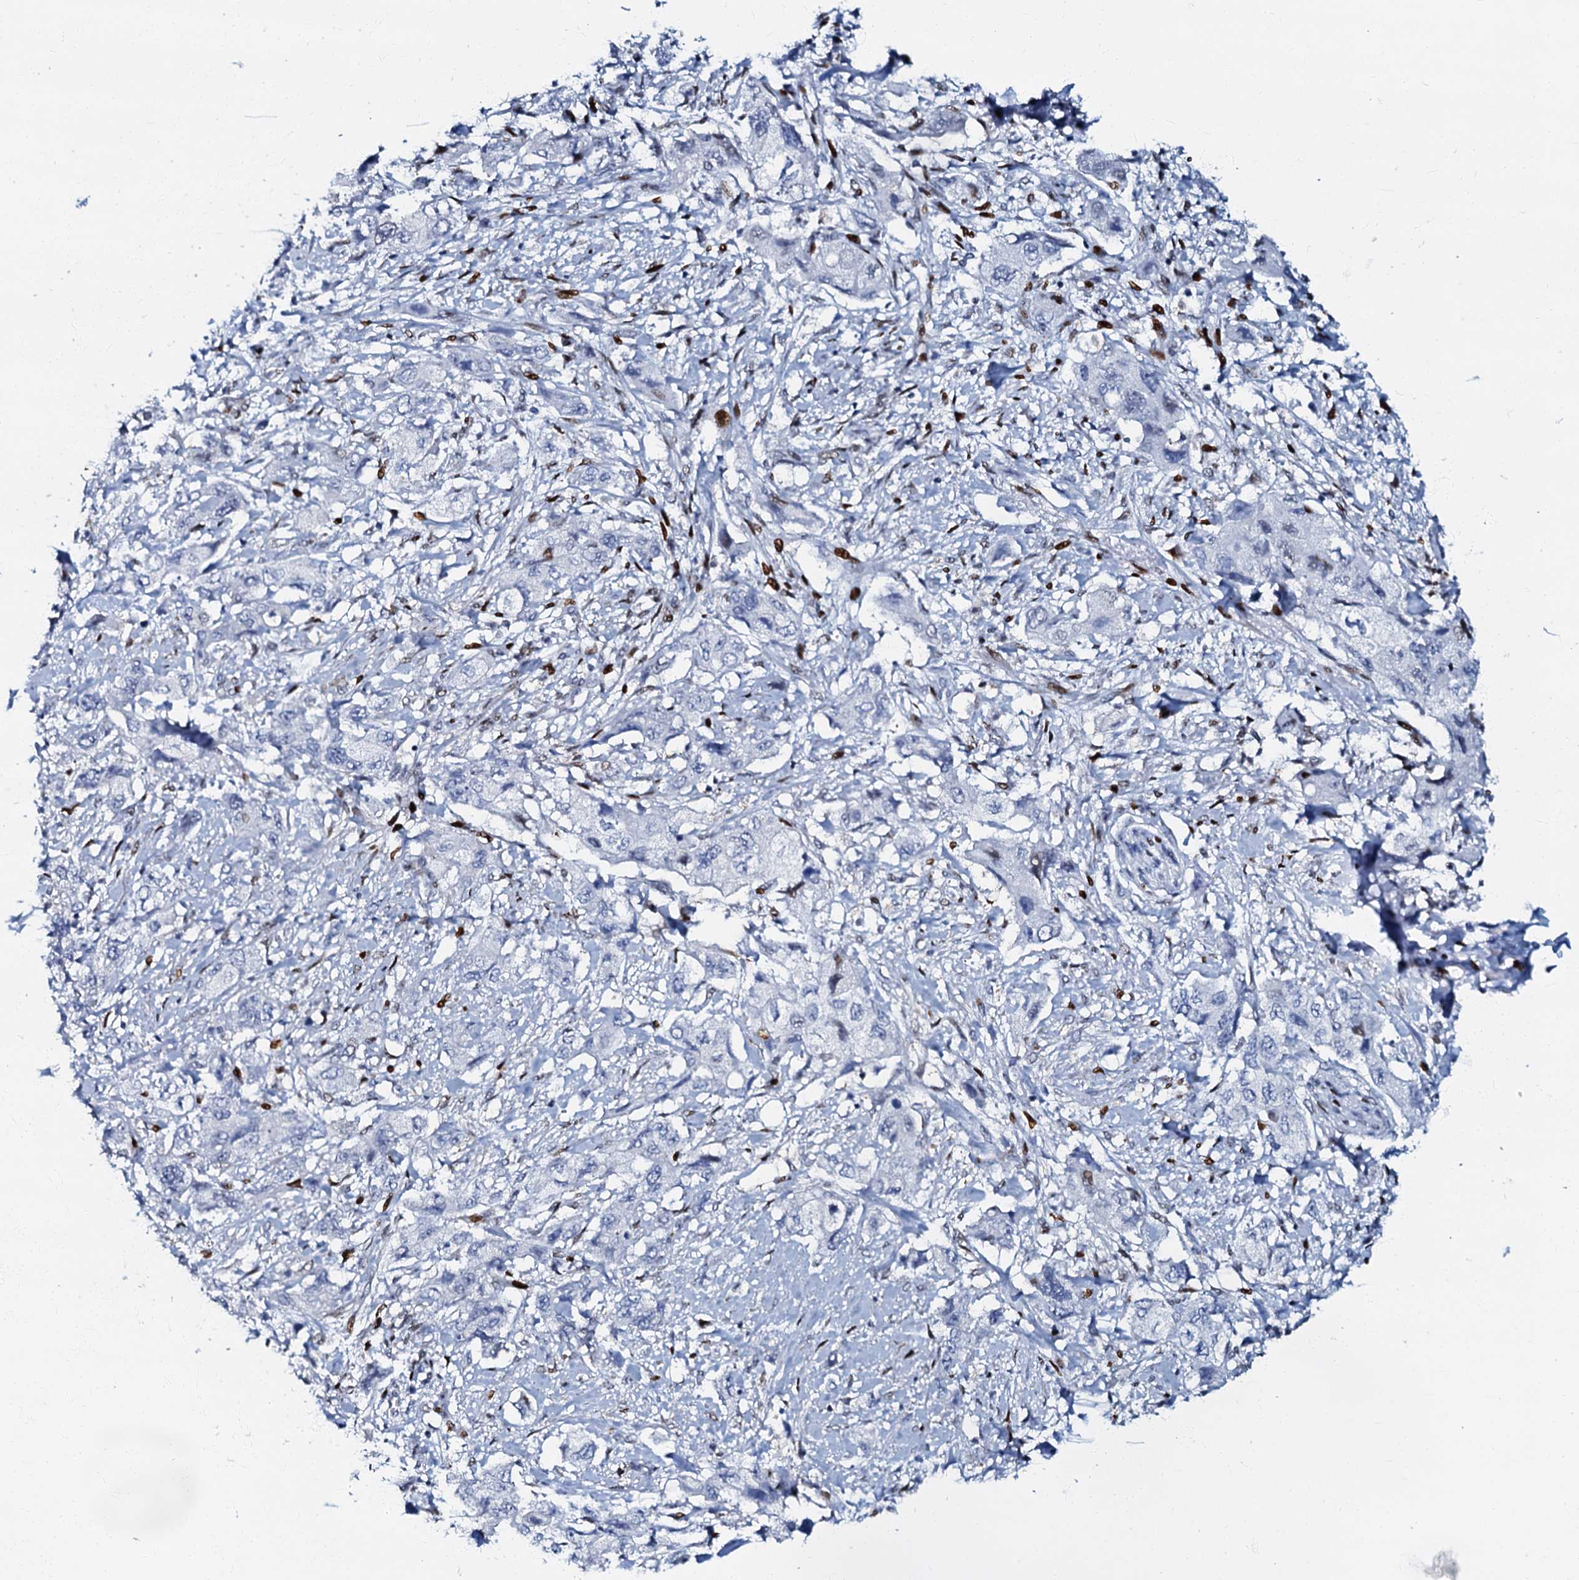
{"staining": {"intensity": "negative", "quantity": "none", "location": "none"}, "tissue": "pancreatic cancer", "cell_type": "Tumor cells", "image_type": "cancer", "snomed": [{"axis": "morphology", "description": "Adenocarcinoma, NOS"}, {"axis": "topography", "description": "Pancreas"}], "caption": "Immunohistochemistry (IHC) photomicrograph of human pancreatic adenocarcinoma stained for a protein (brown), which reveals no positivity in tumor cells. (IHC, brightfield microscopy, high magnification).", "gene": "MFSD5", "patient": {"sex": "female", "age": 73}}